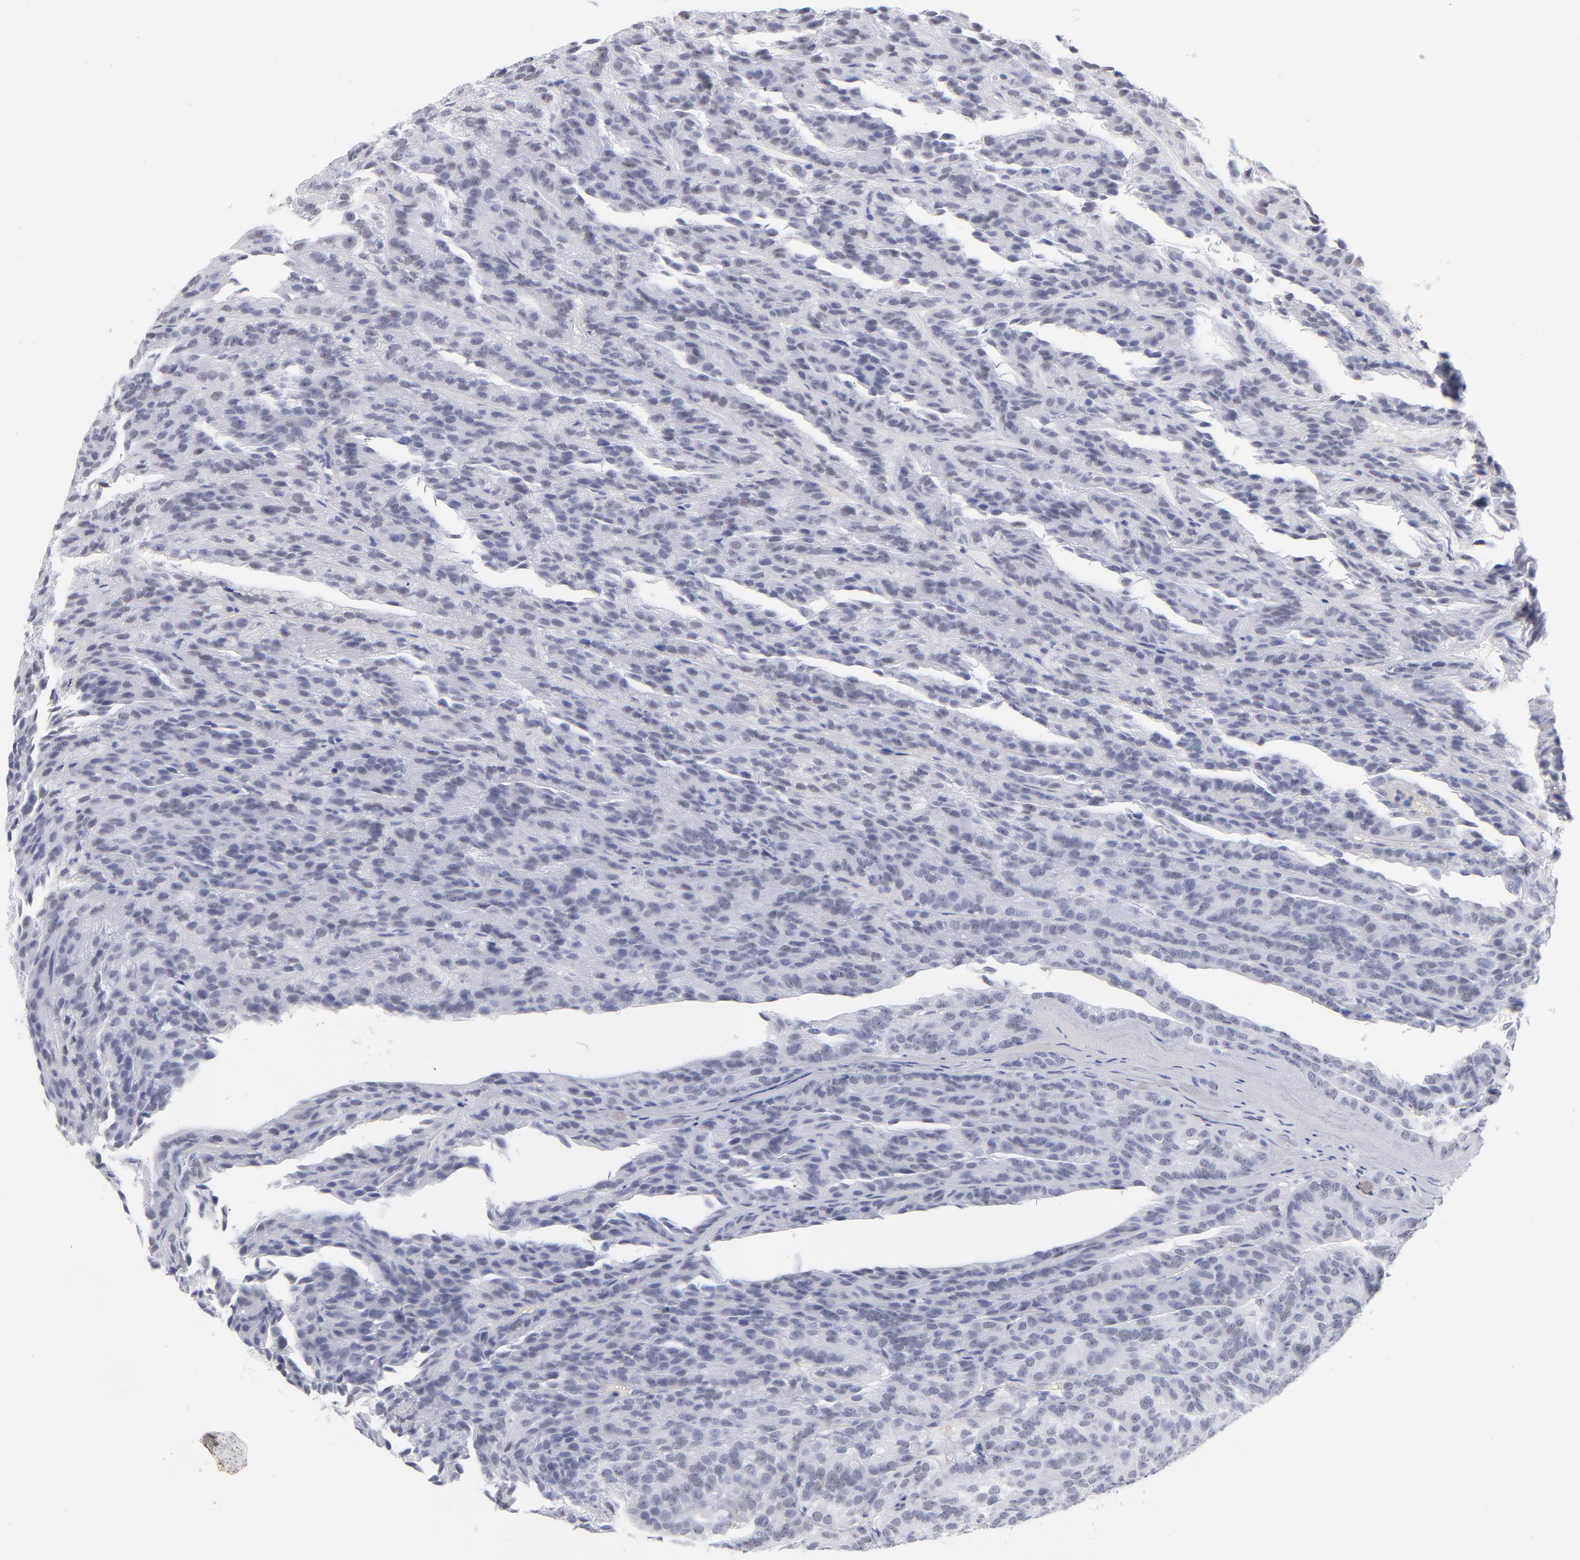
{"staining": {"intensity": "negative", "quantity": "none", "location": "none"}, "tissue": "renal cancer", "cell_type": "Tumor cells", "image_type": "cancer", "snomed": [{"axis": "morphology", "description": "Adenocarcinoma, NOS"}, {"axis": "topography", "description": "Kidney"}], "caption": "Renal cancer stained for a protein using immunohistochemistry (IHC) demonstrates no staining tumor cells.", "gene": "SNRPB", "patient": {"sex": "male", "age": 46}}